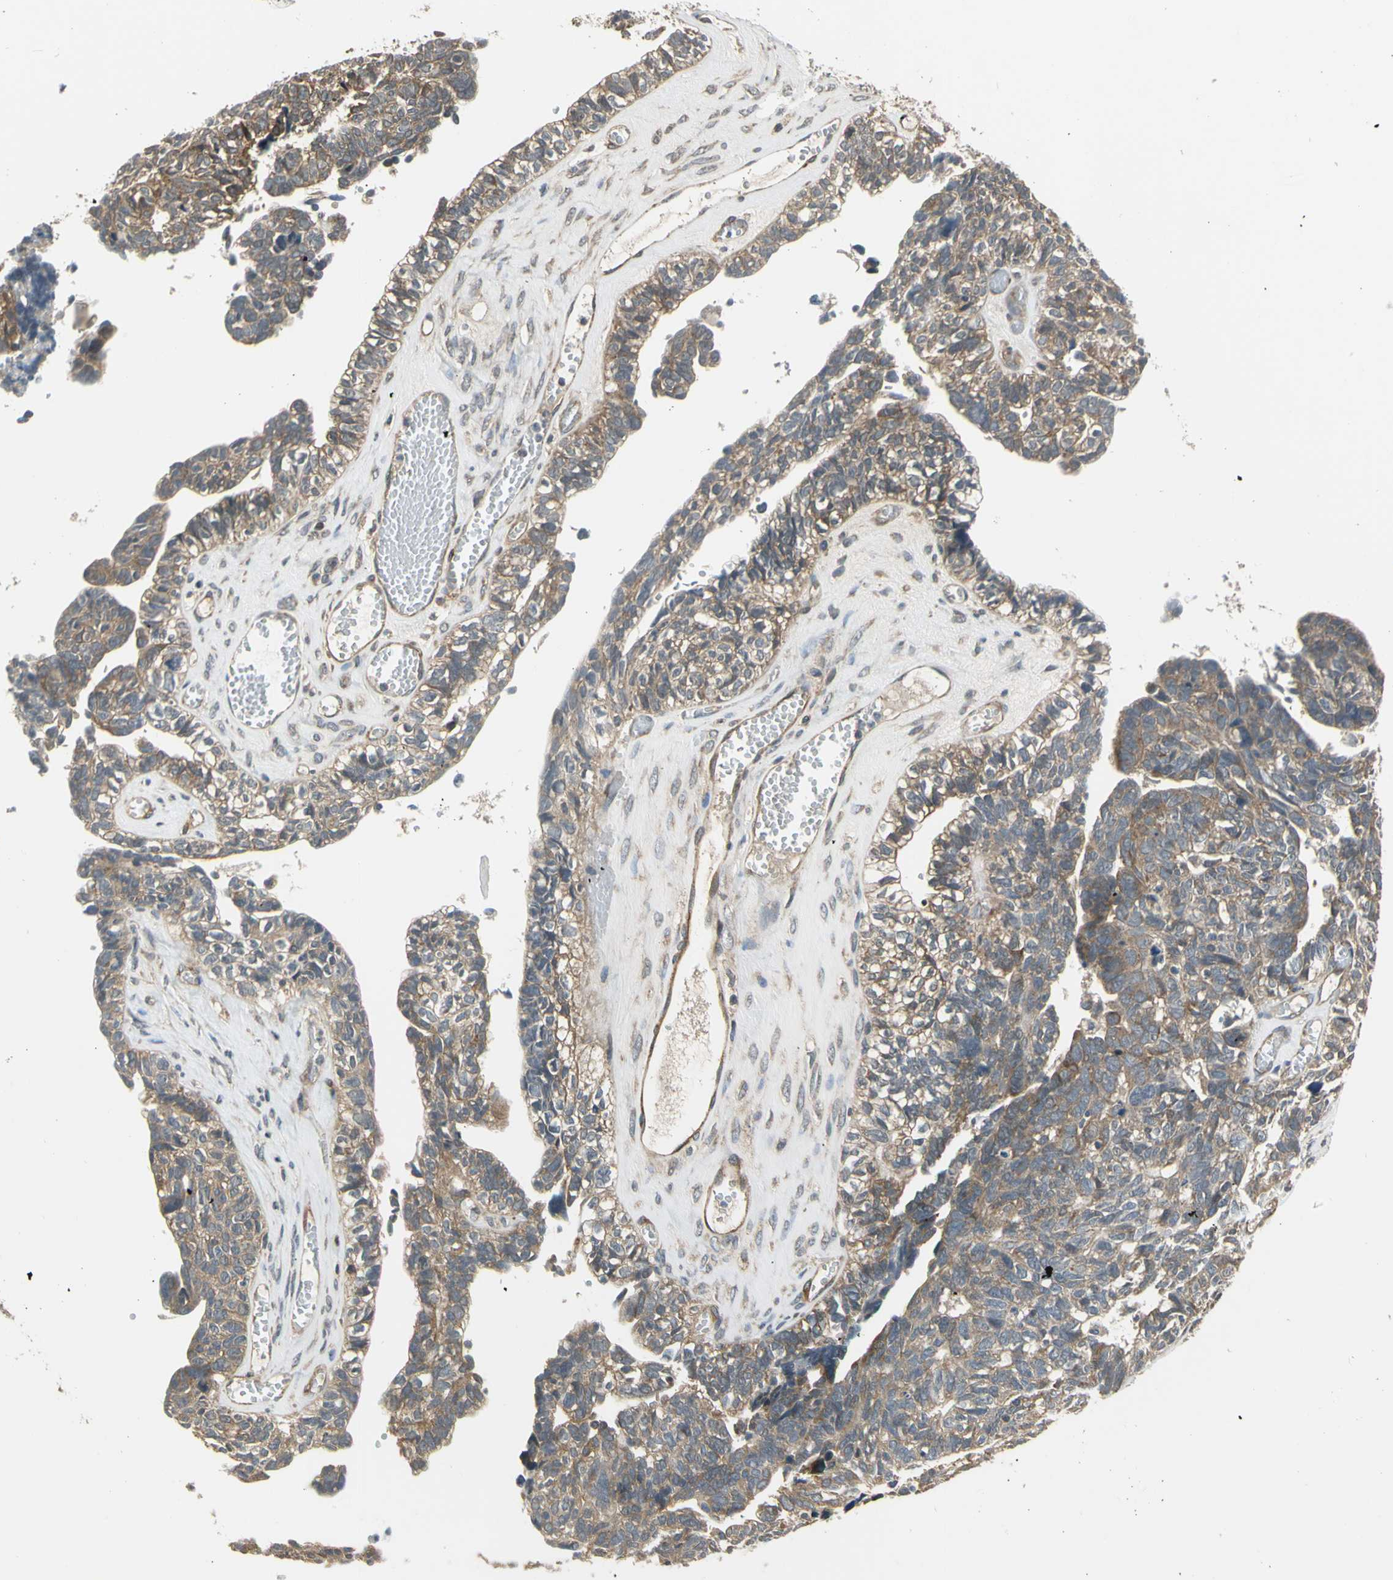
{"staining": {"intensity": "moderate", "quantity": ">75%", "location": "cytoplasmic/membranous"}, "tissue": "ovarian cancer", "cell_type": "Tumor cells", "image_type": "cancer", "snomed": [{"axis": "morphology", "description": "Cystadenocarcinoma, serous, NOS"}, {"axis": "topography", "description": "Ovary"}], "caption": "Immunohistochemistry (IHC) (DAB (3,3'-diaminobenzidine)) staining of human serous cystadenocarcinoma (ovarian) exhibits moderate cytoplasmic/membranous protein positivity in about >75% of tumor cells.", "gene": "EFNB2", "patient": {"sex": "female", "age": 79}}